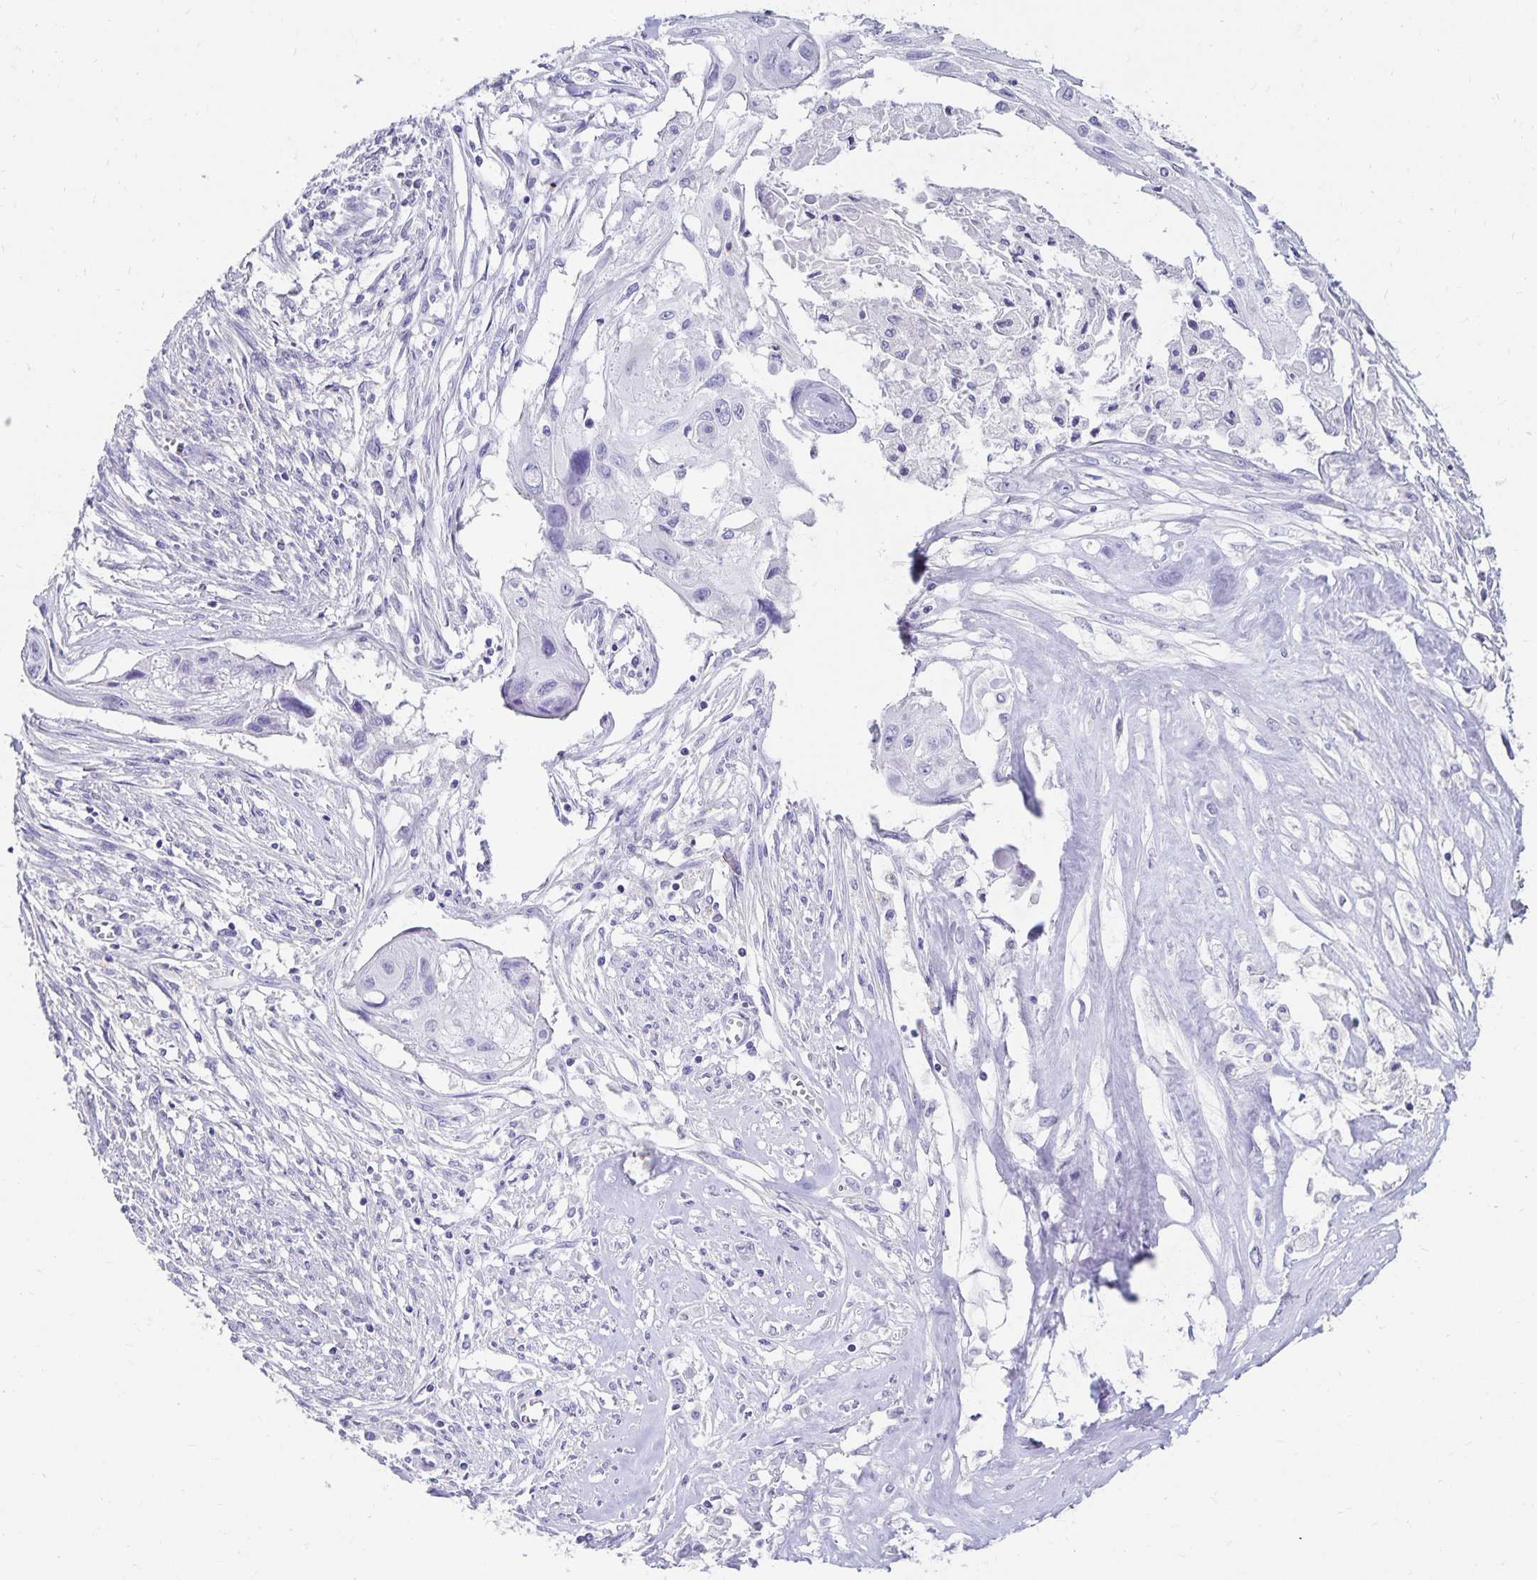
{"staining": {"intensity": "negative", "quantity": "none", "location": "none"}, "tissue": "cervical cancer", "cell_type": "Tumor cells", "image_type": "cancer", "snomed": [{"axis": "morphology", "description": "Squamous cell carcinoma, NOS"}, {"axis": "topography", "description": "Cervix"}], "caption": "Immunohistochemistry histopathology image of neoplastic tissue: human cervical cancer stained with DAB exhibits no significant protein positivity in tumor cells. (DAB (3,3'-diaminobenzidine) immunohistochemistry with hematoxylin counter stain).", "gene": "DYNLT4", "patient": {"sex": "female", "age": 49}}